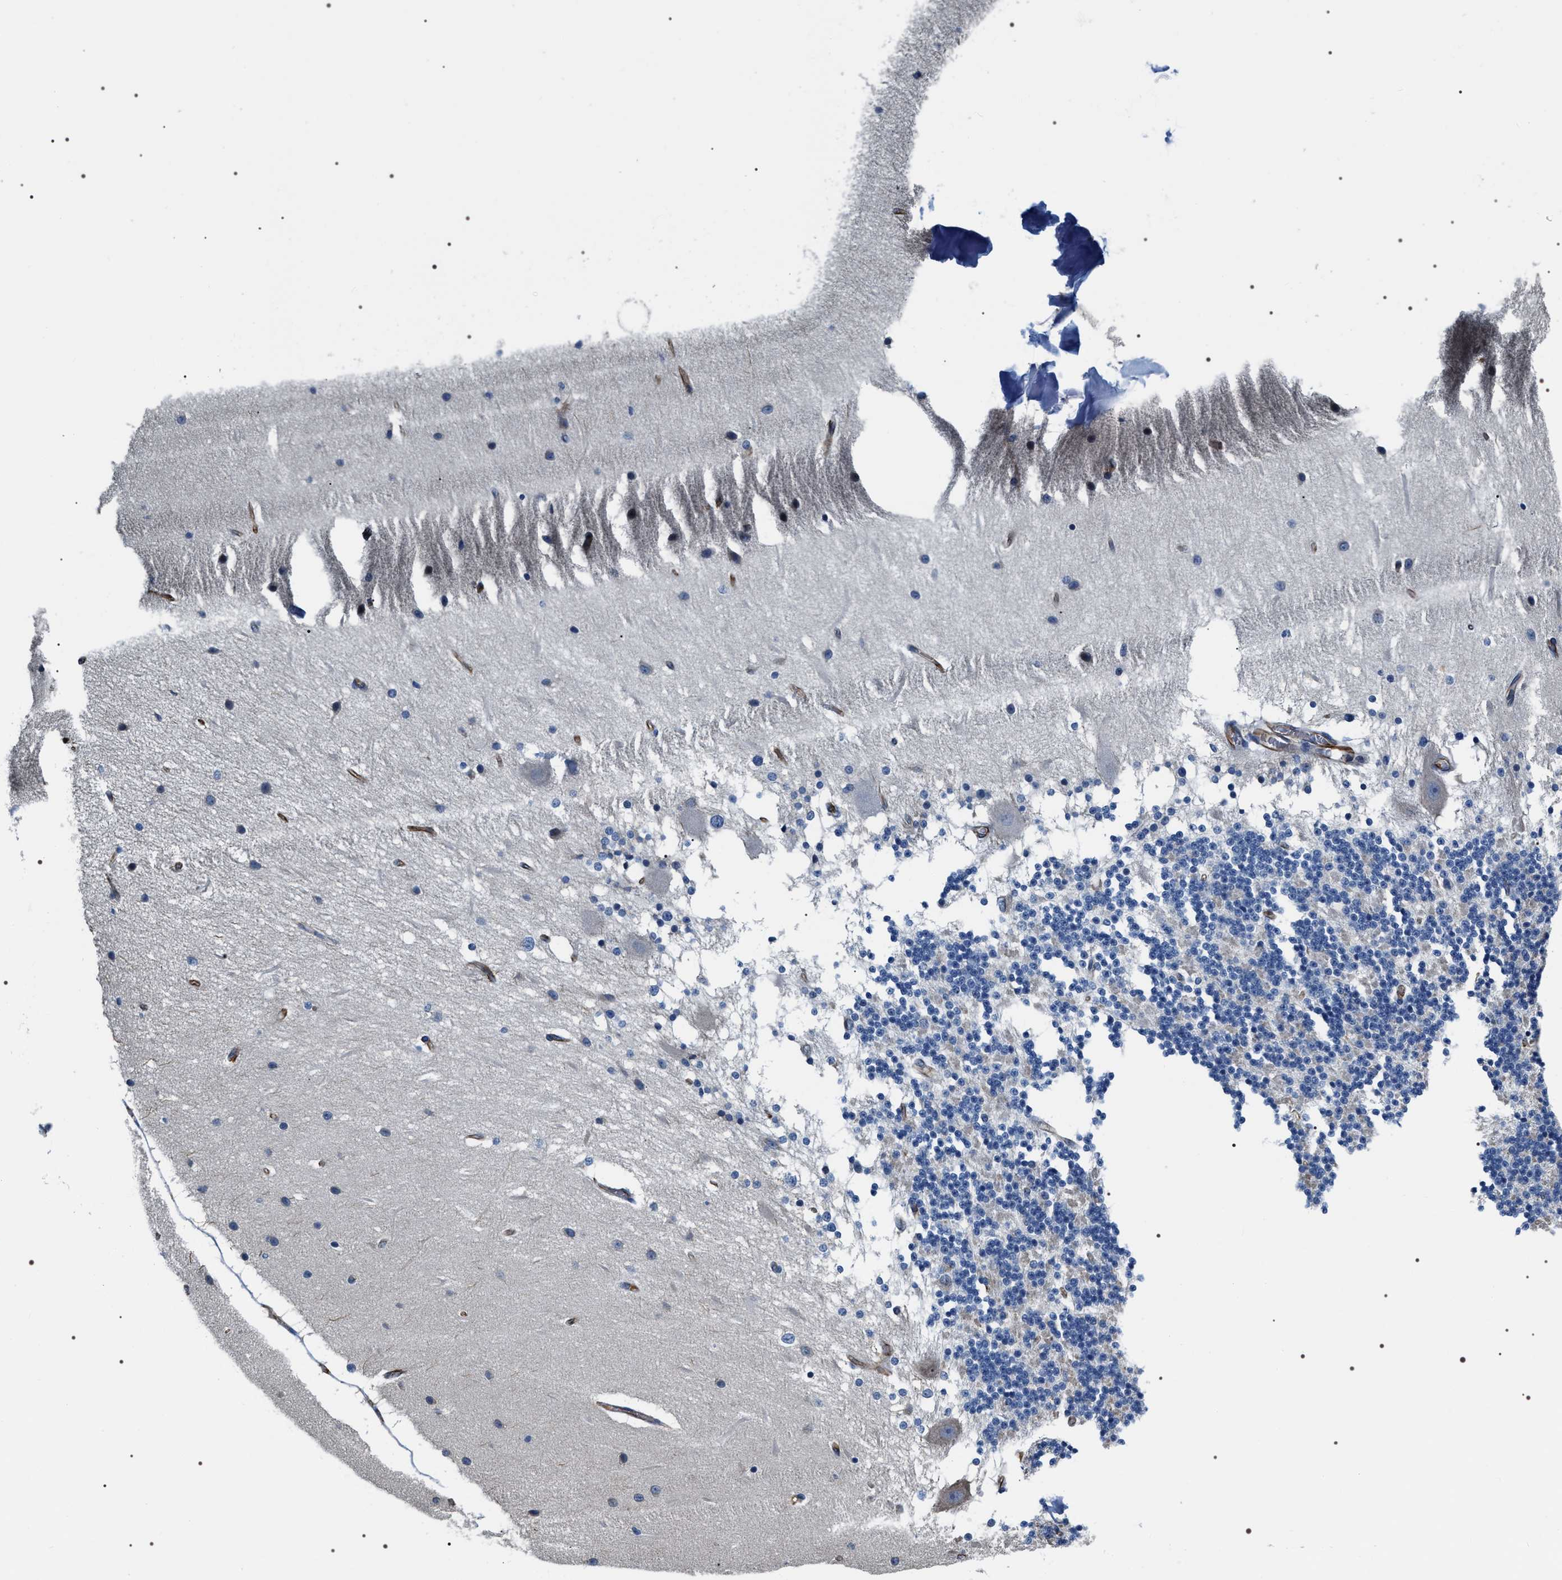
{"staining": {"intensity": "negative", "quantity": "none", "location": "none"}, "tissue": "cerebellum", "cell_type": "Cells in granular layer", "image_type": "normal", "snomed": [{"axis": "morphology", "description": "Normal tissue, NOS"}, {"axis": "topography", "description": "Cerebellum"}], "caption": "This micrograph is of benign cerebellum stained with IHC to label a protein in brown with the nuclei are counter-stained blue. There is no positivity in cells in granular layer.", "gene": "PKD1L1", "patient": {"sex": "female", "age": 54}}